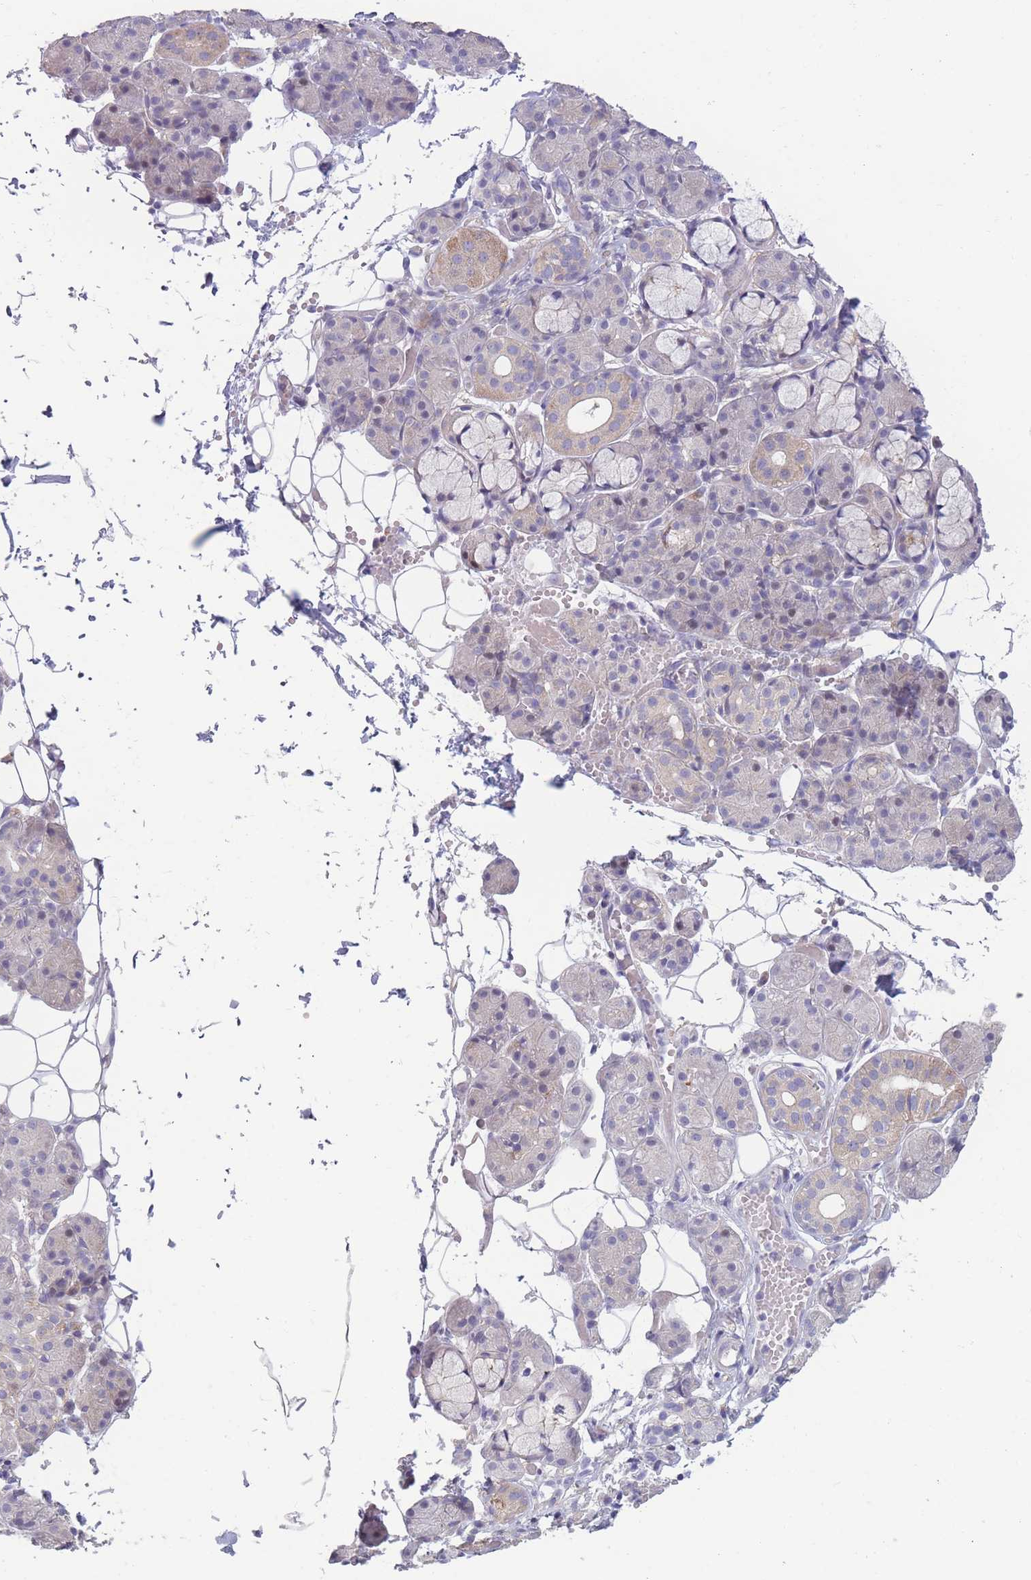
{"staining": {"intensity": "weak", "quantity": "<25%", "location": "cytoplasmic/membranous"}, "tissue": "salivary gland", "cell_type": "Glandular cells", "image_type": "normal", "snomed": [{"axis": "morphology", "description": "Normal tissue, NOS"}, {"axis": "topography", "description": "Salivary gland"}], "caption": "Protein analysis of benign salivary gland demonstrates no significant positivity in glandular cells.", "gene": "PDE4A", "patient": {"sex": "male", "age": 63}}